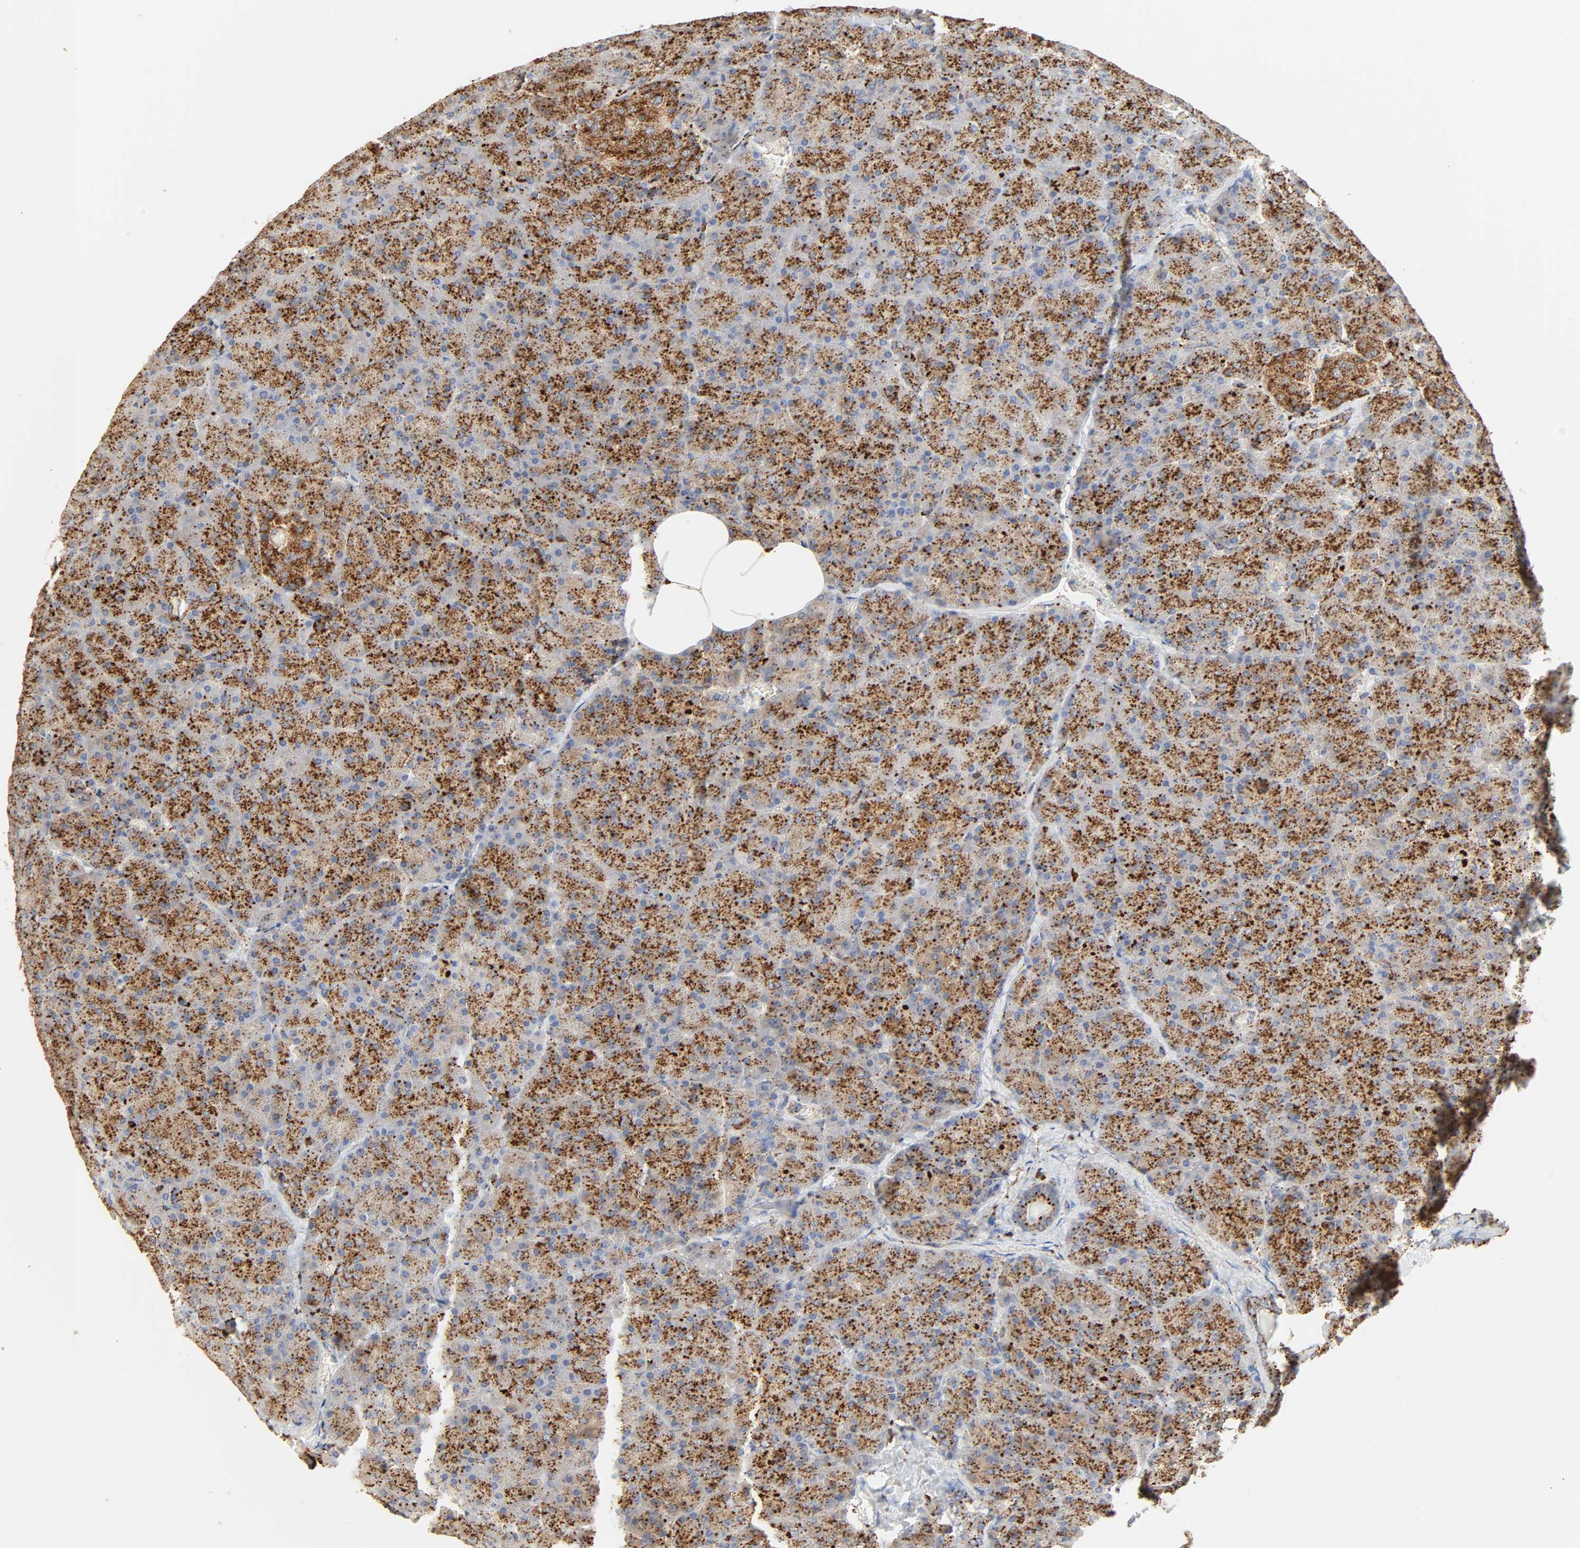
{"staining": {"intensity": "strong", "quantity": ">75%", "location": "cytoplasmic/membranous"}, "tissue": "pancreas", "cell_type": "Exocrine glandular cells", "image_type": "normal", "snomed": [{"axis": "morphology", "description": "Normal tissue, NOS"}, {"axis": "topography", "description": "Pancreas"}], "caption": "Immunohistochemical staining of unremarkable pancreas exhibits strong cytoplasmic/membranous protein staining in about >75% of exocrine glandular cells.", "gene": "PSAP", "patient": {"sex": "female", "age": 35}}